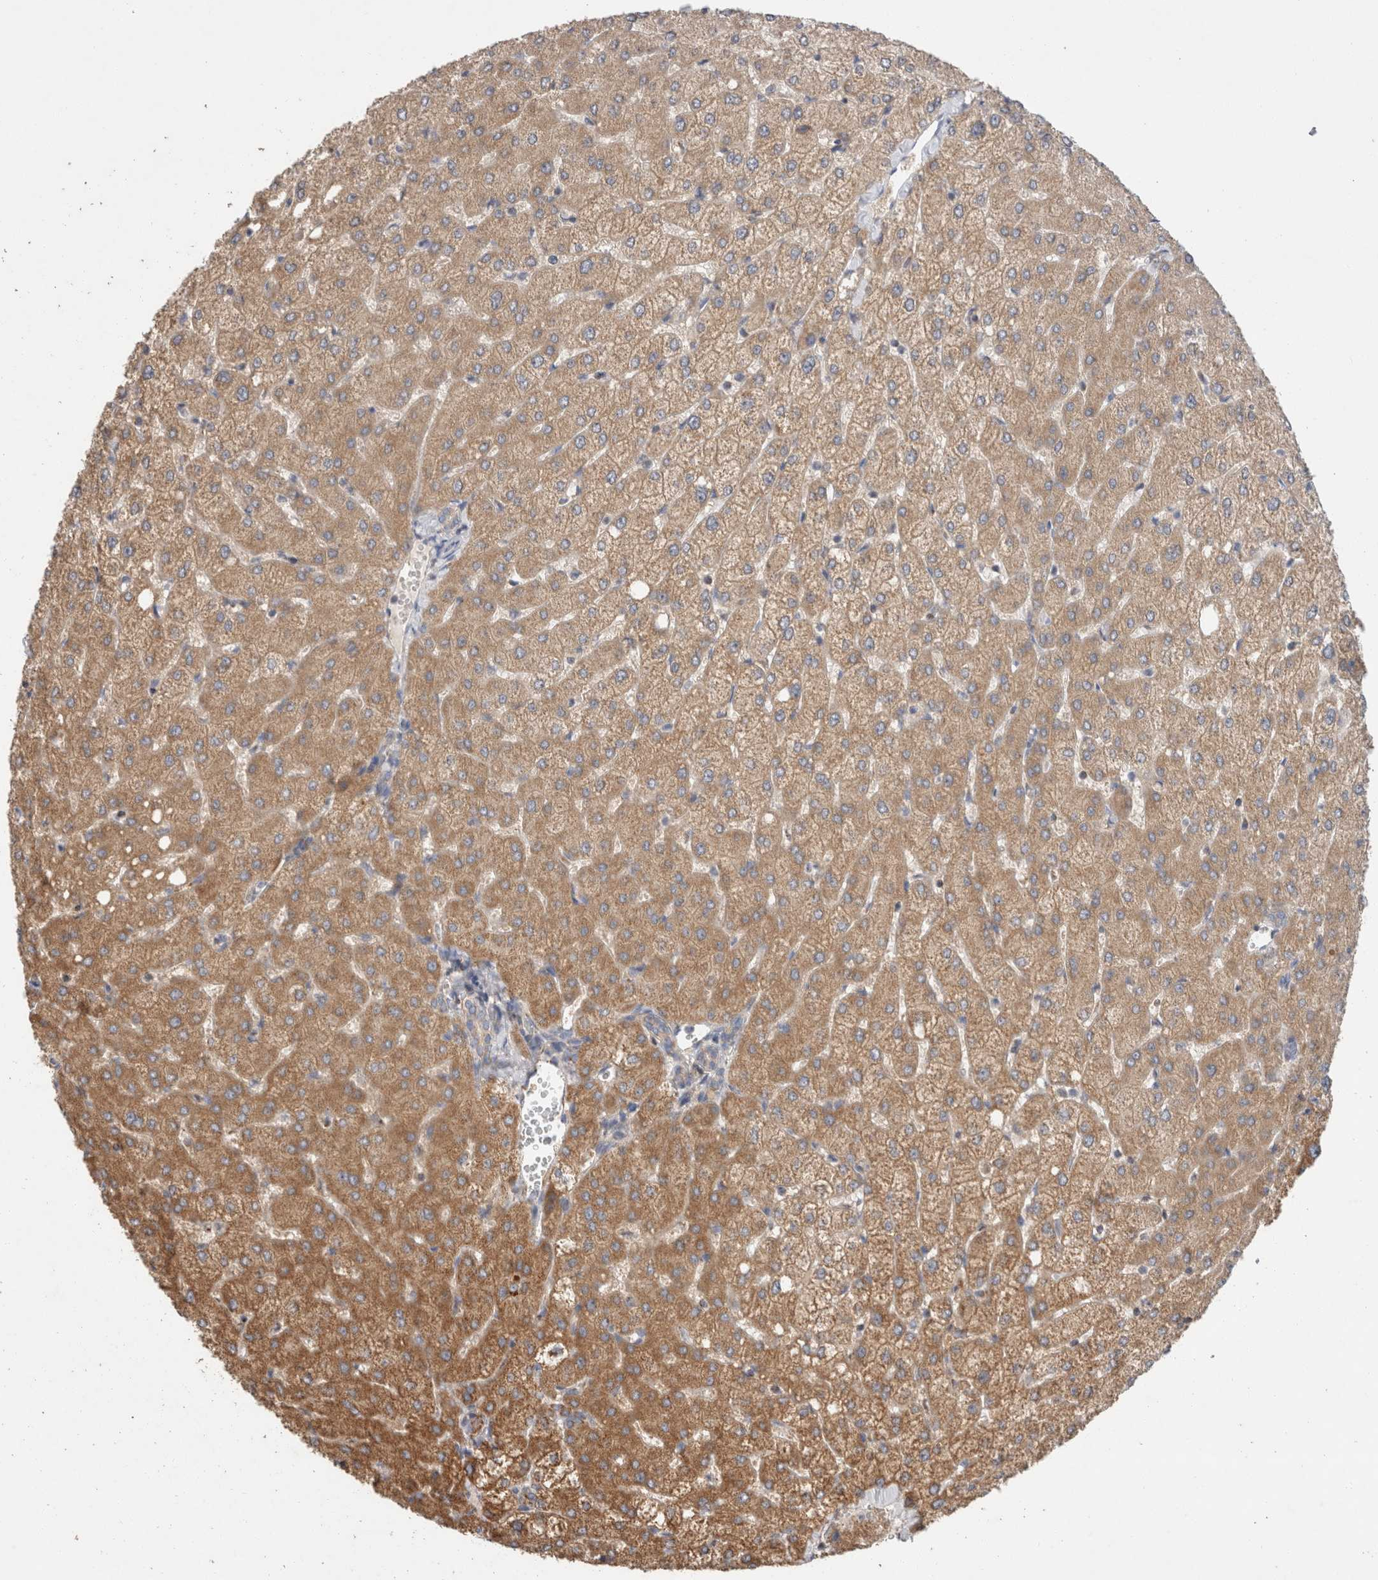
{"staining": {"intensity": "weak", "quantity": ">75%", "location": "cytoplasmic/membranous"}, "tissue": "liver", "cell_type": "Cholangiocytes", "image_type": "normal", "snomed": [{"axis": "morphology", "description": "Normal tissue, NOS"}, {"axis": "topography", "description": "Liver"}], "caption": "Immunohistochemistry histopathology image of benign human liver stained for a protein (brown), which reveals low levels of weak cytoplasmic/membranous expression in about >75% of cholangiocytes.", "gene": "IARS2", "patient": {"sex": "female", "age": 54}}